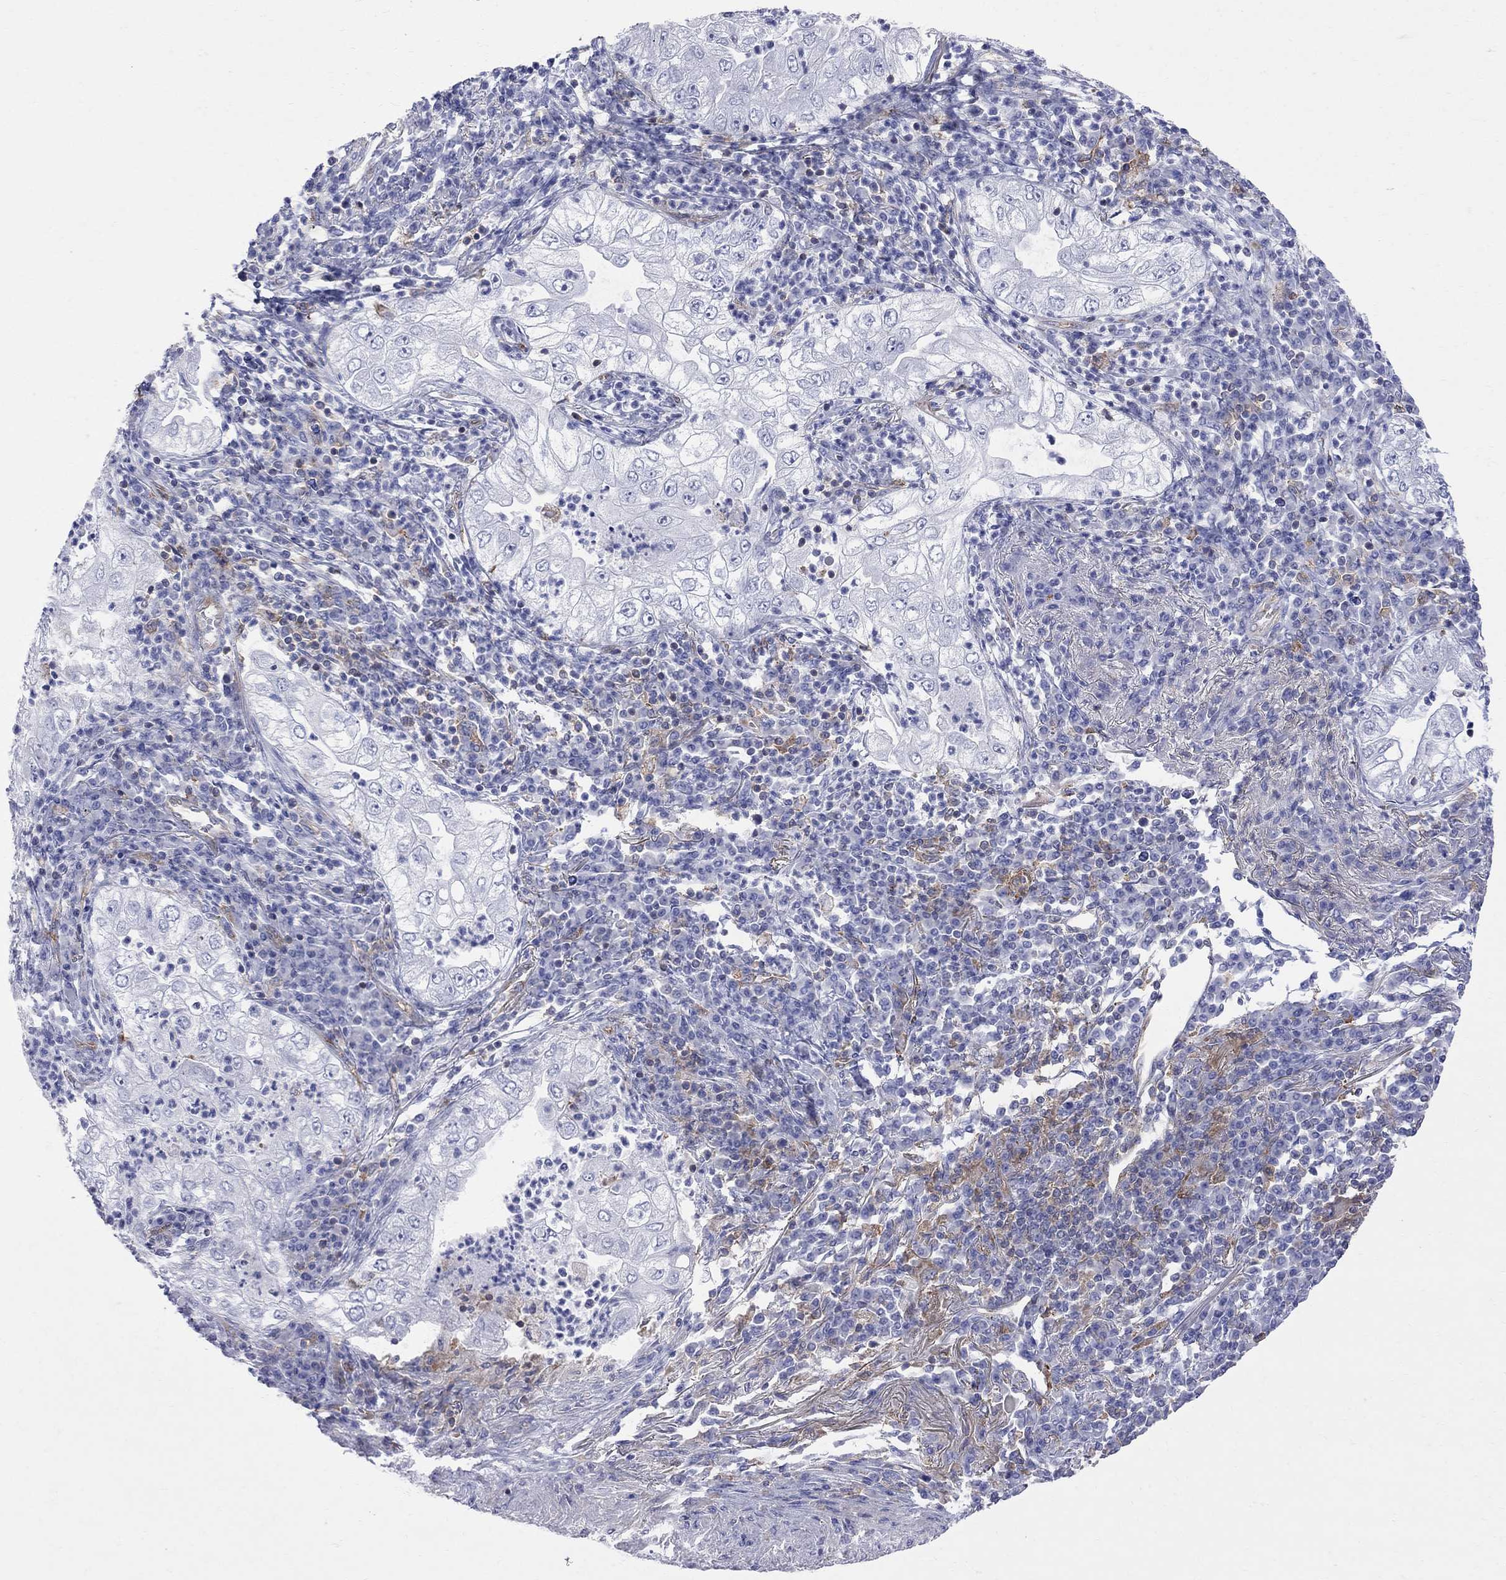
{"staining": {"intensity": "negative", "quantity": "none", "location": "none"}, "tissue": "lung cancer", "cell_type": "Tumor cells", "image_type": "cancer", "snomed": [{"axis": "morphology", "description": "Adenocarcinoma, NOS"}, {"axis": "topography", "description": "Lung"}], "caption": "Immunohistochemistry of human lung cancer (adenocarcinoma) exhibits no positivity in tumor cells.", "gene": "ABI3", "patient": {"sex": "female", "age": 73}}